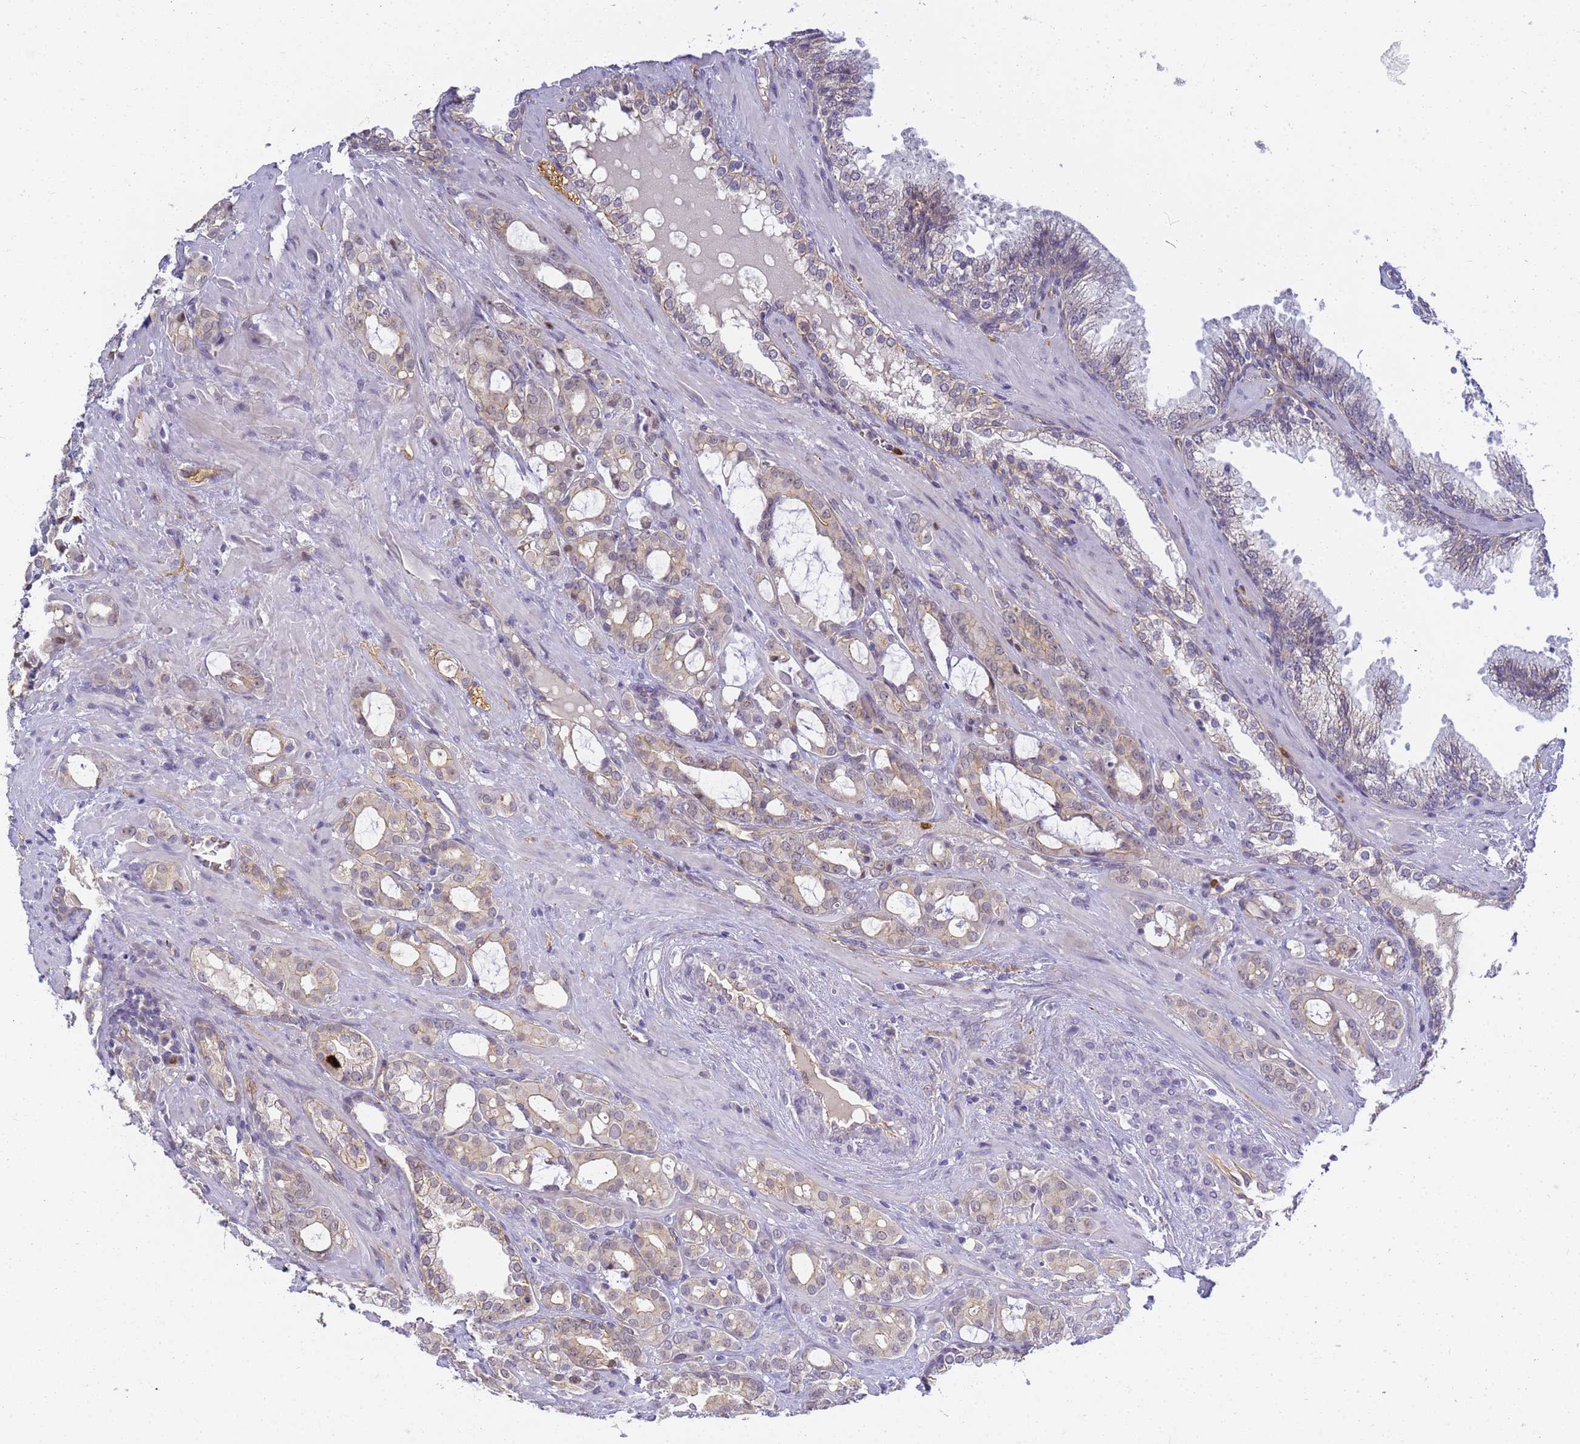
{"staining": {"intensity": "weak", "quantity": "<25%", "location": "cytoplasmic/membranous"}, "tissue": "prostate cancer", "cell_type": "Tumor cells", "image_type": "cancer", "snomed": [{"axis": "morphology", "description": "Adenocarcinoma, High grade"}, {"axis": "topography", "description": "Prostate"}], "caption": "There is no significant positivity in tumor cells of prostate cancer (adenocarcinoma (high-grade)).", "gene": "GON4L", "patient": {"sex": "male", "age": 72}}